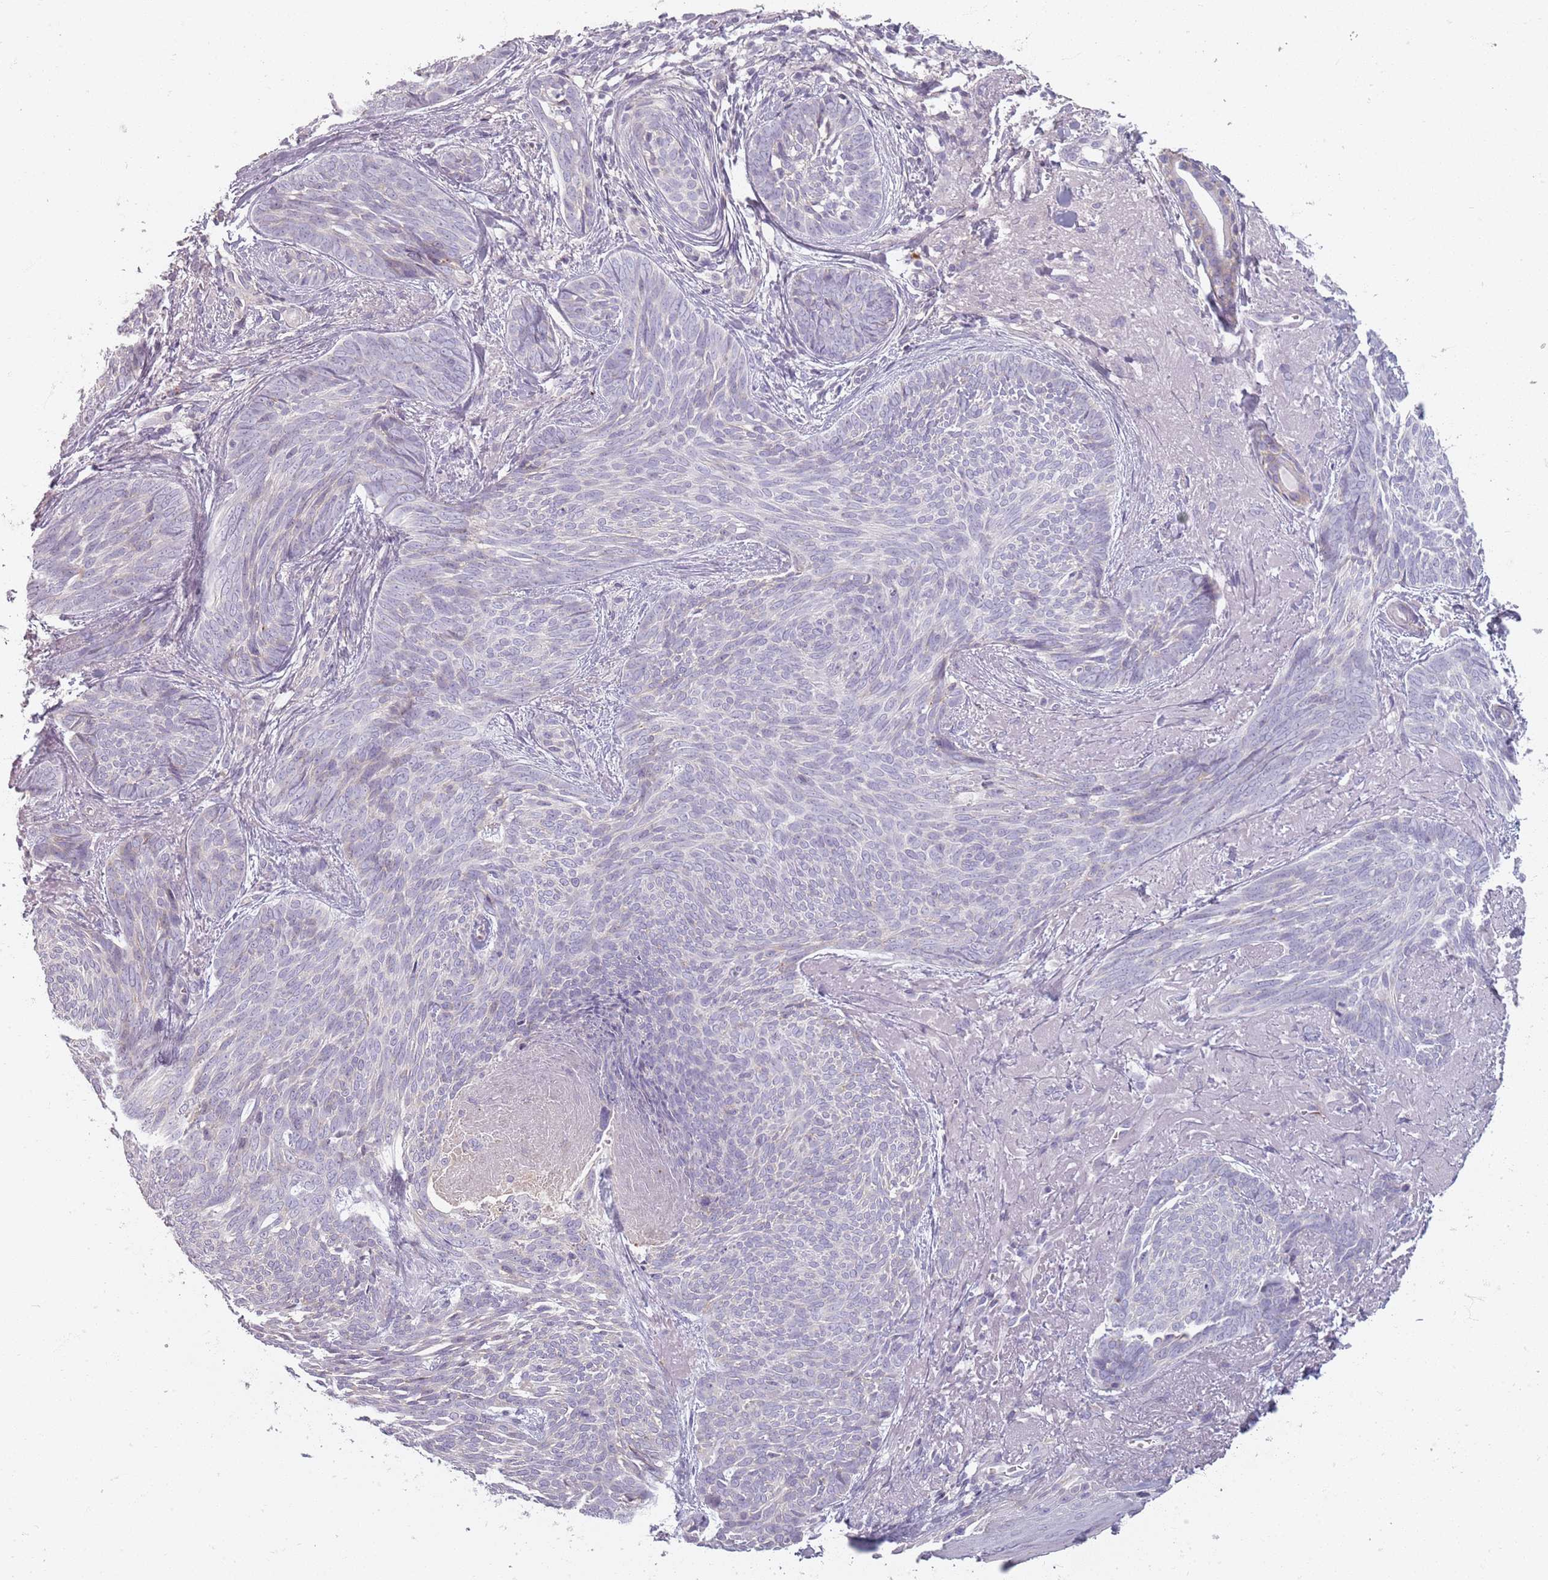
{"staining": {"intensity": "negative", "quantity": "none", "location": "none"}, "tissue": "skin cancer", "cell_type": "Tumor cells", "image_type": "cancer", "snomed": [{"axis": "morphology", "description": "Basal cell carcinoma"}, {"axis": "topography", "description": "Skin"}], "caption": "The photomicrograph shows no staining of tumor cells in skin cancer (basal cell carcinoma). Nuclei are stained in blue.", "gene": "SYNGR3", "patient": {"sex": "female", "age": 86}}